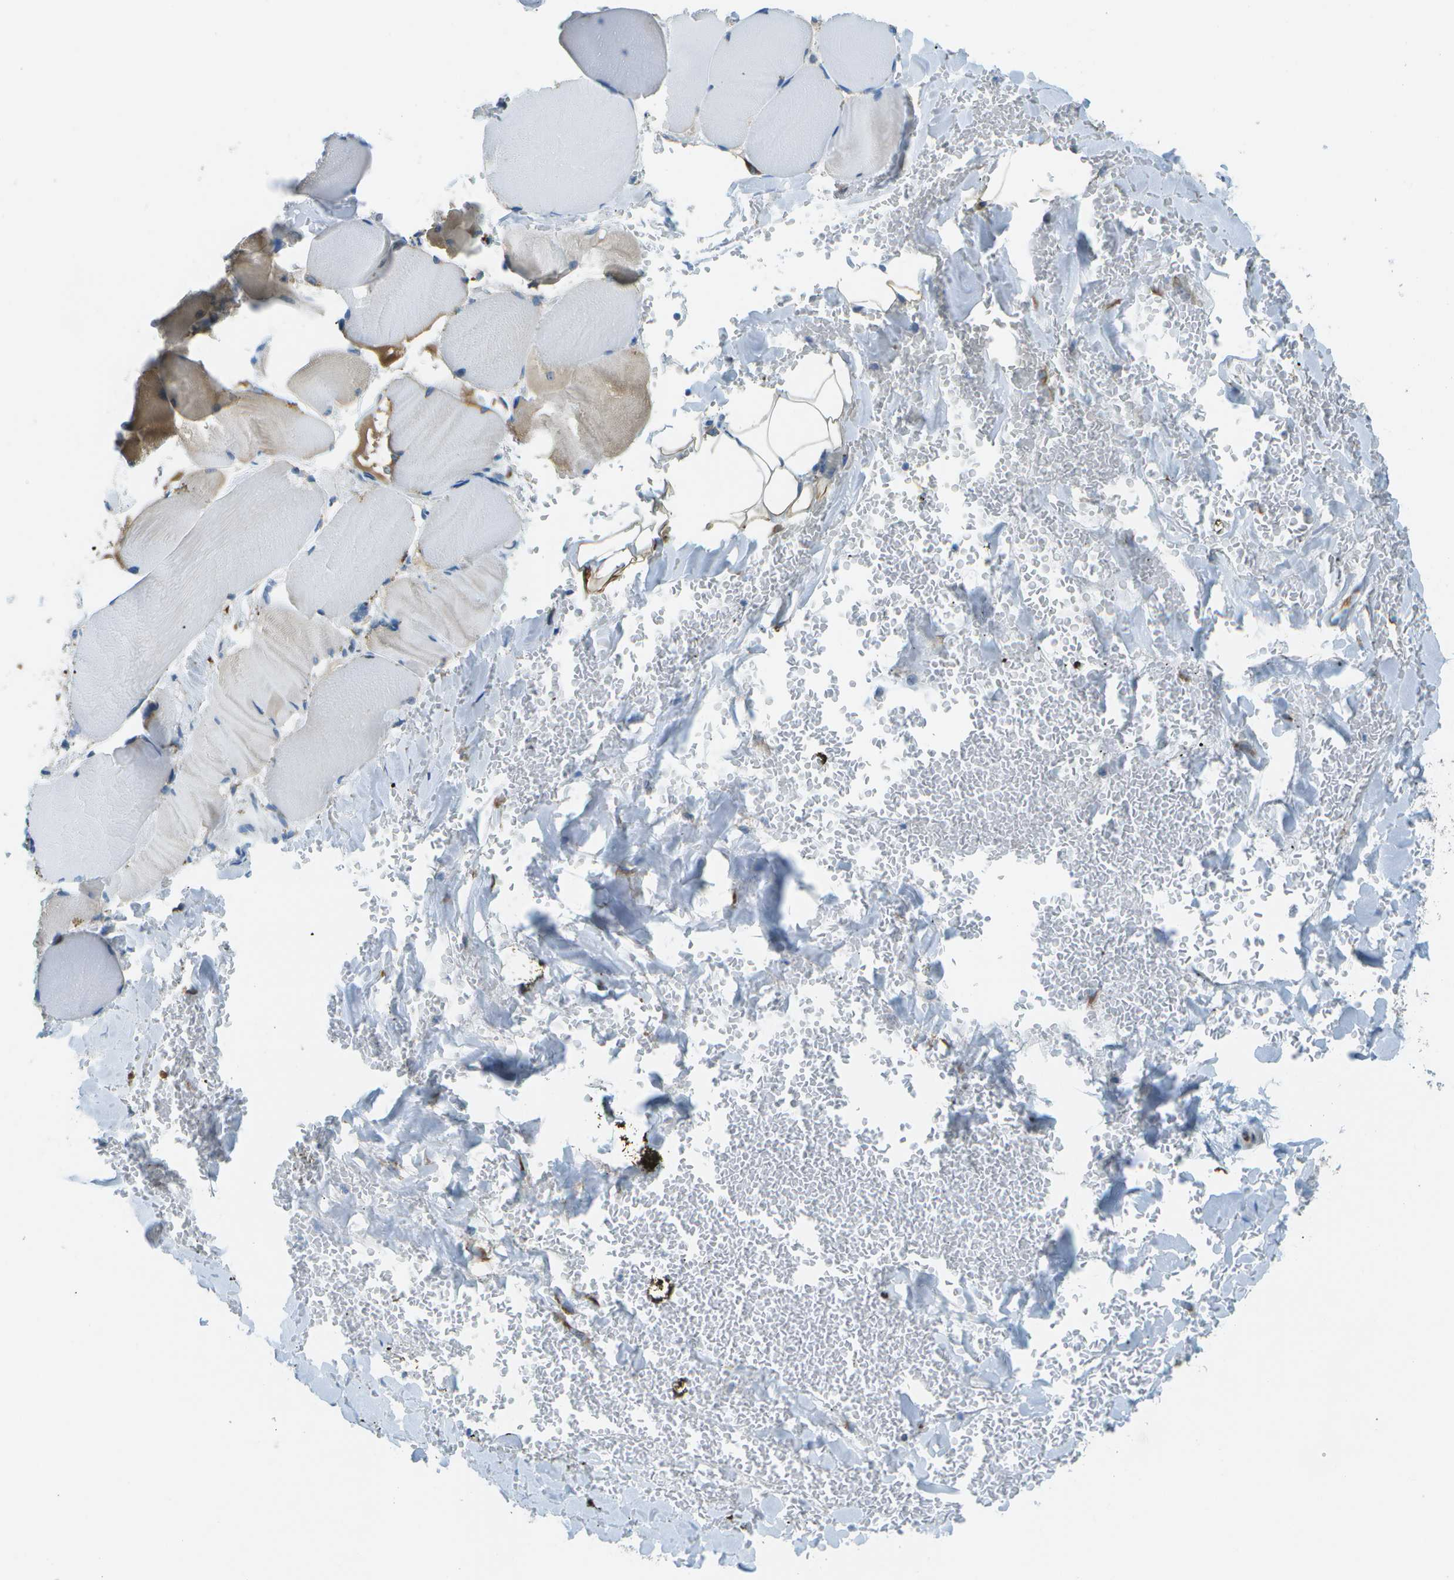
{"staining": {"intensity": "moderate", "quantity": "<25%", "location": "cytoplasmic/membranous"}, "tissue": "skeletal muscle", "cell_type": "Myocytes", "image_type": "normal", "snomed": [{"axis": "morphology", "description": "Normal tissue, NOS"}, {"axis": "topography", "description": "Skin"}, {"axis": "topography", "description": "Skeletal muscle"}], "caption": "Moderate cytoplasmic/membranous staining is identified in about <25% of myocytes in normal skeletal muscle.", "gene": "KCTD3", "patient": {"sex": "male", "age": 83}}